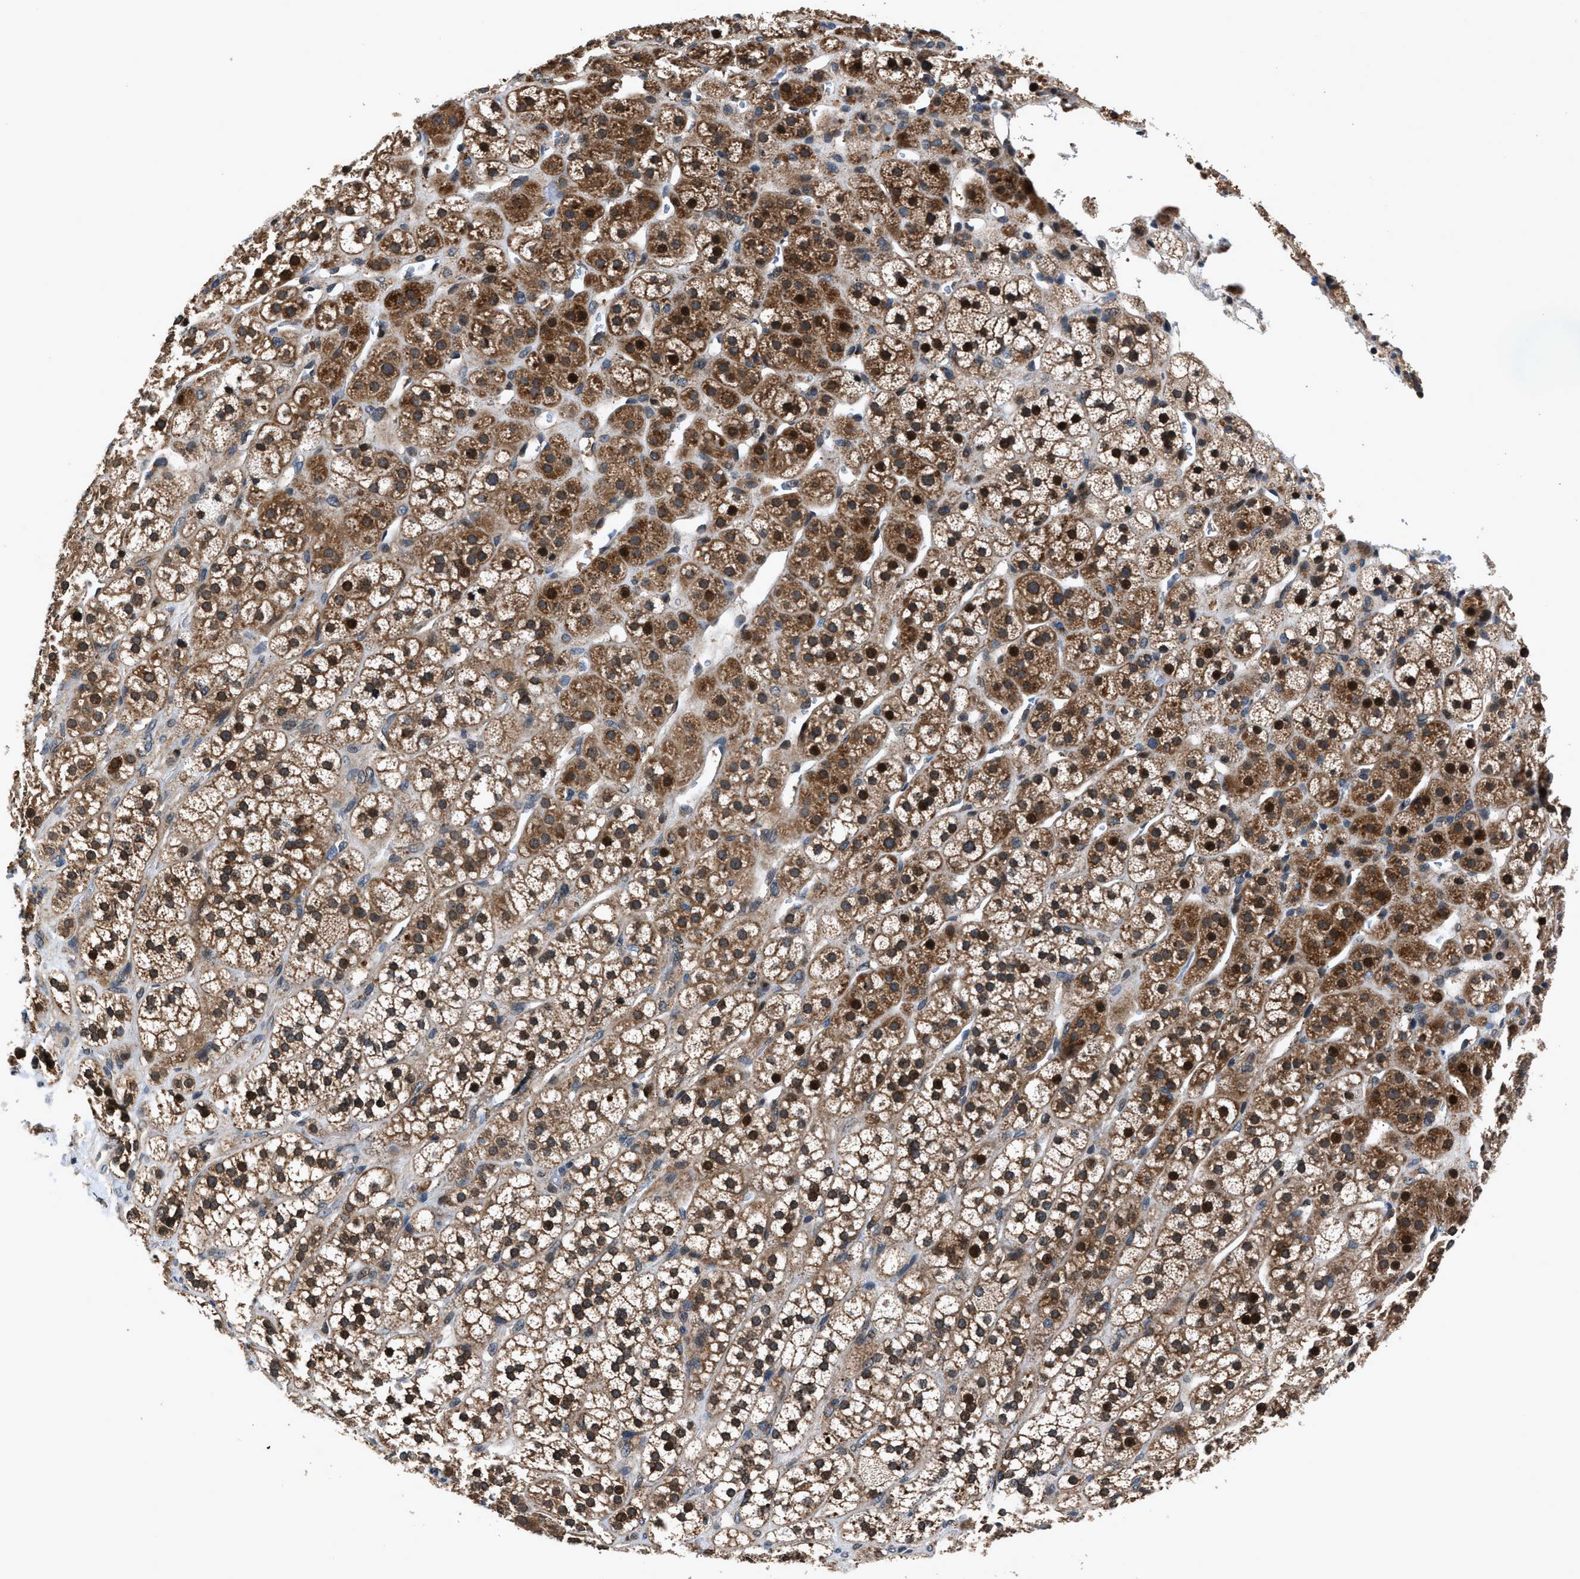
{"staining": {"intensity": "strong", "quantity": ">75%", "location": "cytoplasmic/membranous,nuclear"}, "tissue": "adrenal gland", "cell_type": "Glandular cells", "image_type": "normal", "snomed": [{"axis": "morphology", "description": "Normal tissue, NOS"}, {"axis": "topography", "description": "Adrenal gland"}], "caption": "Brown immunohistochemical staining in normal adrenal gland exhibits strong cytoplasmic/membranous,nuclear positivity in about >75% of glandular cells.", "gene": "TNRC18", "patient": {"sex": "male", "age": 56}}